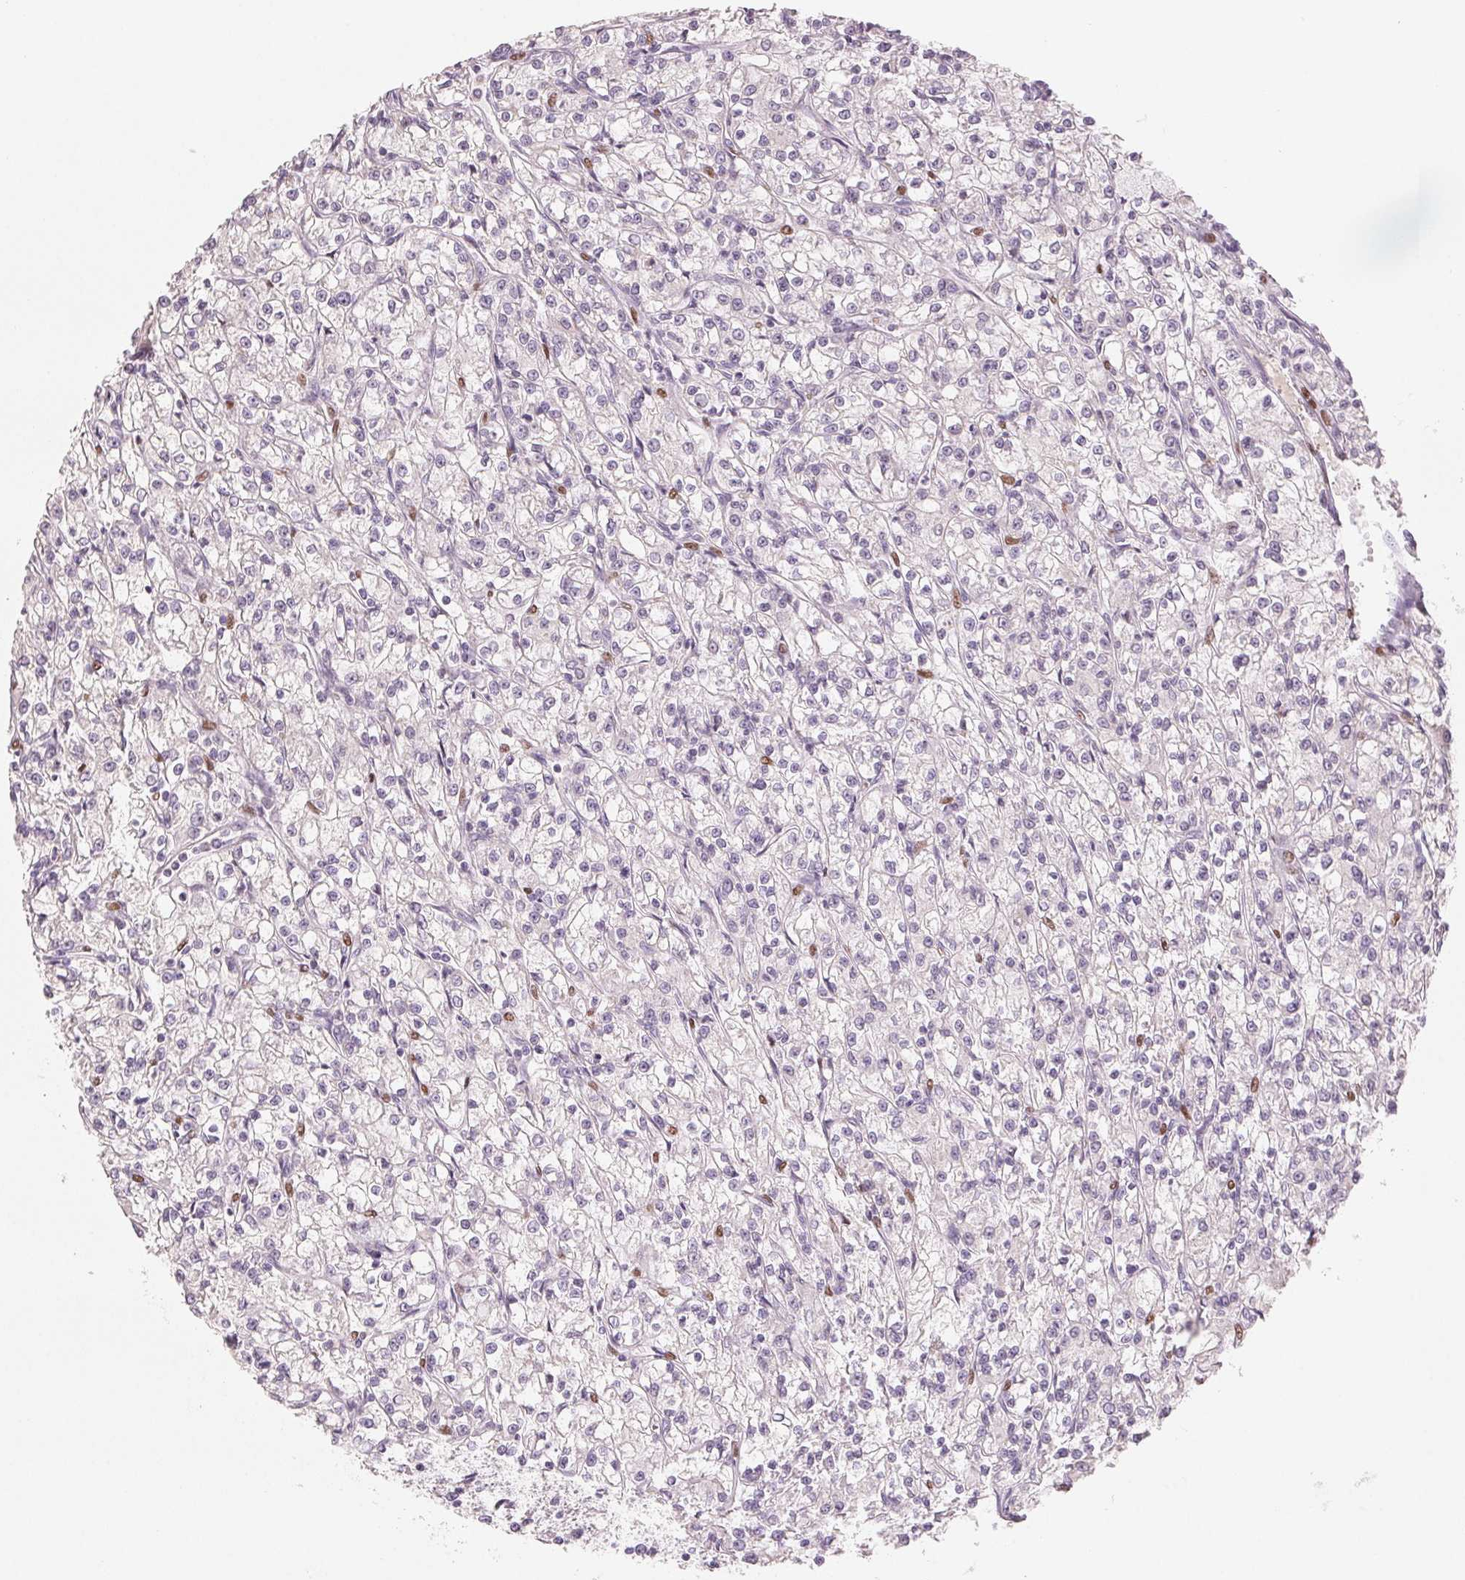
{"staining": {"intensity": "negative", "quantity": "none", "location": "none"}, "tissue": "renal cancer", "cell_type": "Tumor cells", "image_type": "cancer", "snomed": [{"axis": "morphology", "description": "Adenocarcinoma, NOS"}, {"axis": "topography", "description": "Kidney"}], "caption": "IHC photomicrograph of renal adenocarcinoma stained for a protein (brown), which displays no positivity in tumor cells. (DAB (3,3'-diaminobenzidine) immunohistochemistry (IHC) visualized using brightfield microscopy, high magnification).", "gene": "SMARCD3", "patient": {"sex": "female", "age": 59}}